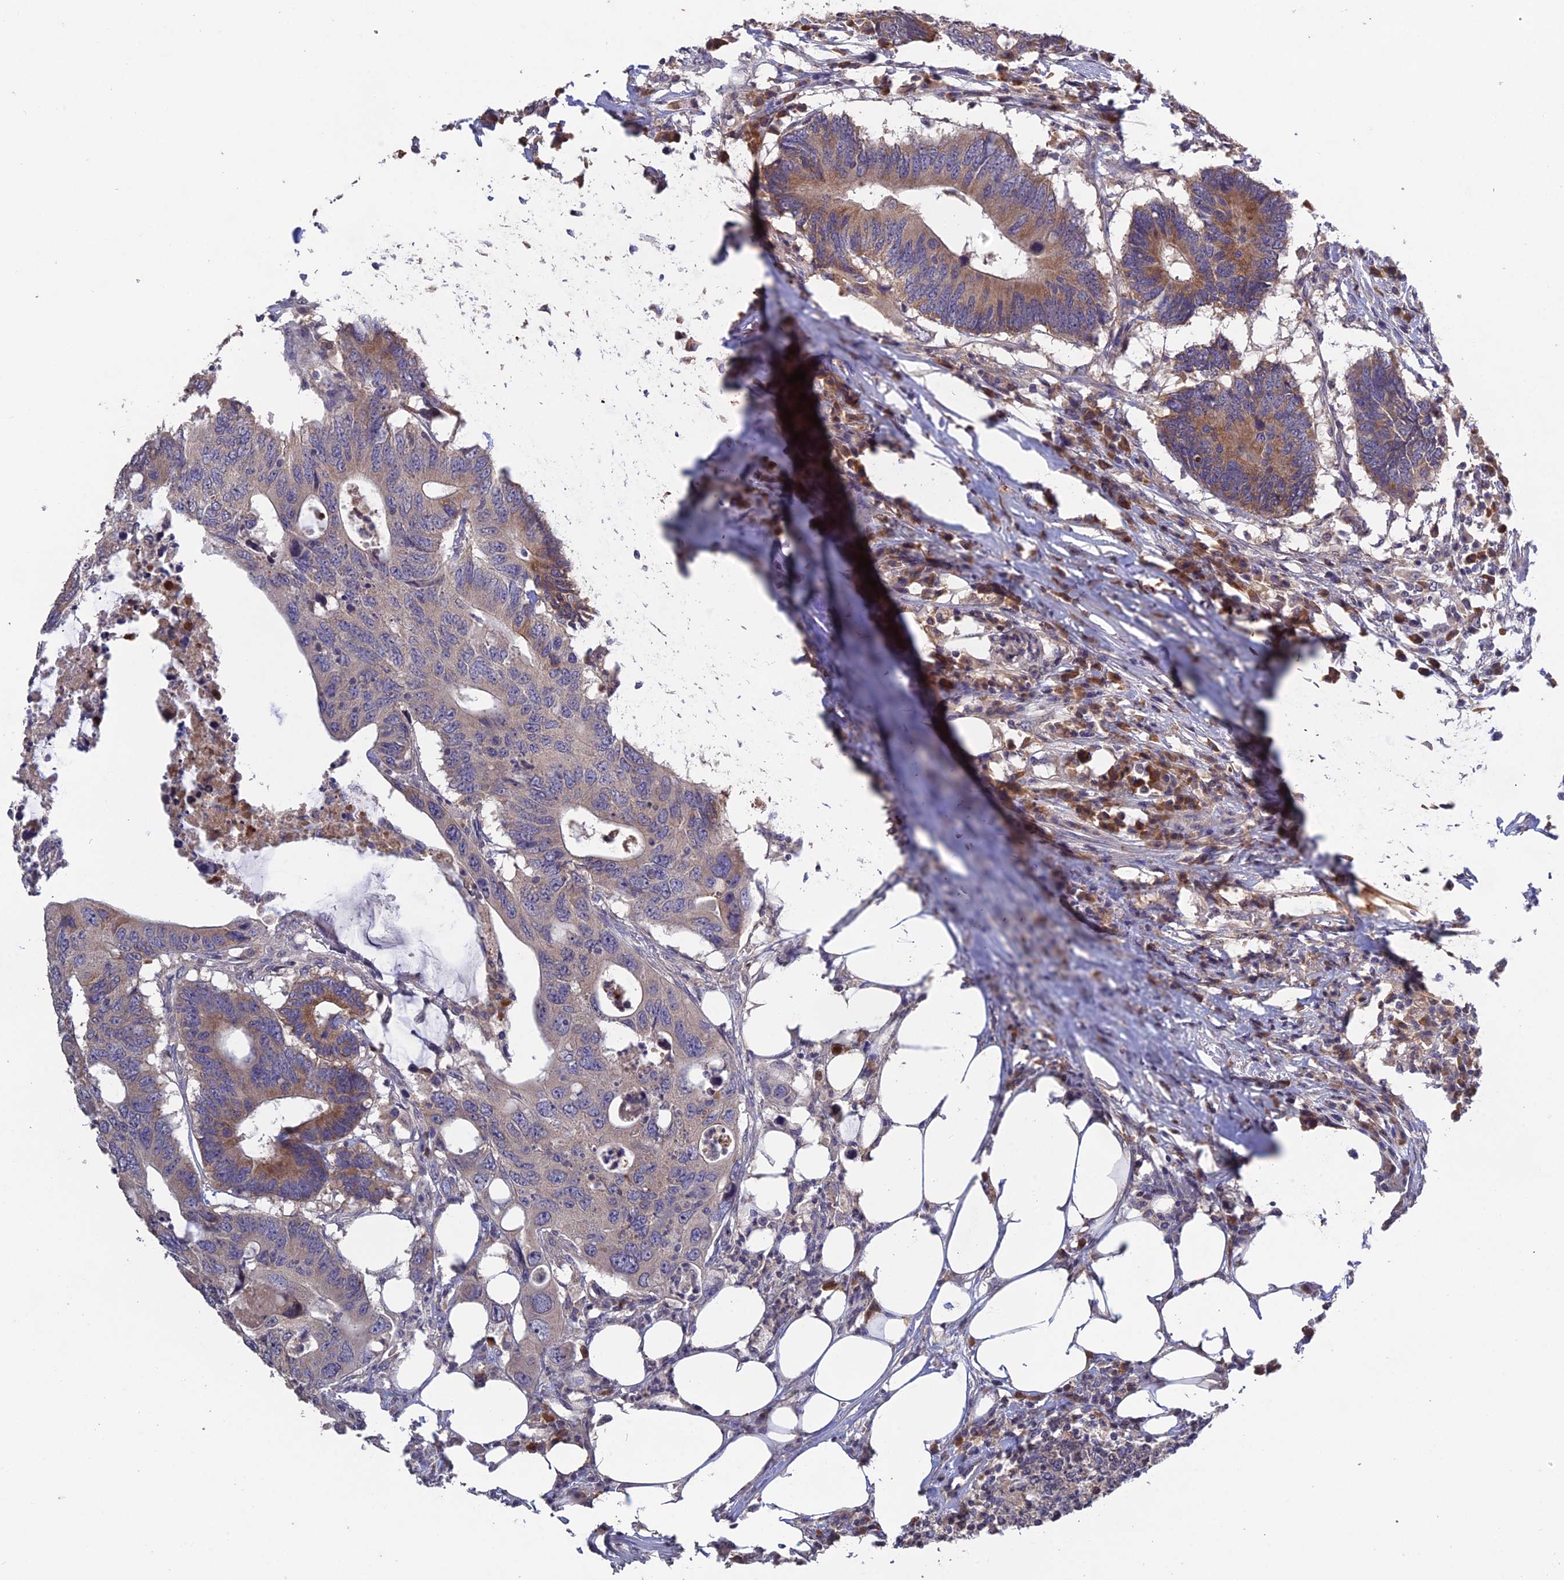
{"staining": {"intensity": "moderate", "quantity": "<25%", "location": "cytoplasmic/membranous"}, "tissue": "colorectal cancer", "cell_type": "Tumor cells", "image_type": "cancer", "snomed": [{"axis": "morphology", "description": "Adenocarcinoma, NOS"}, {"axis": "topography", "description": "Colon"}], "caption": "IHC (DAB) staining of human colorectal cancer reveals moderate cytoplasmic/membranous protein positivity in approximately <25% of tumor cells.", "gene": "SLC39A13", "patient": {"sex": "male", "age": 71}}